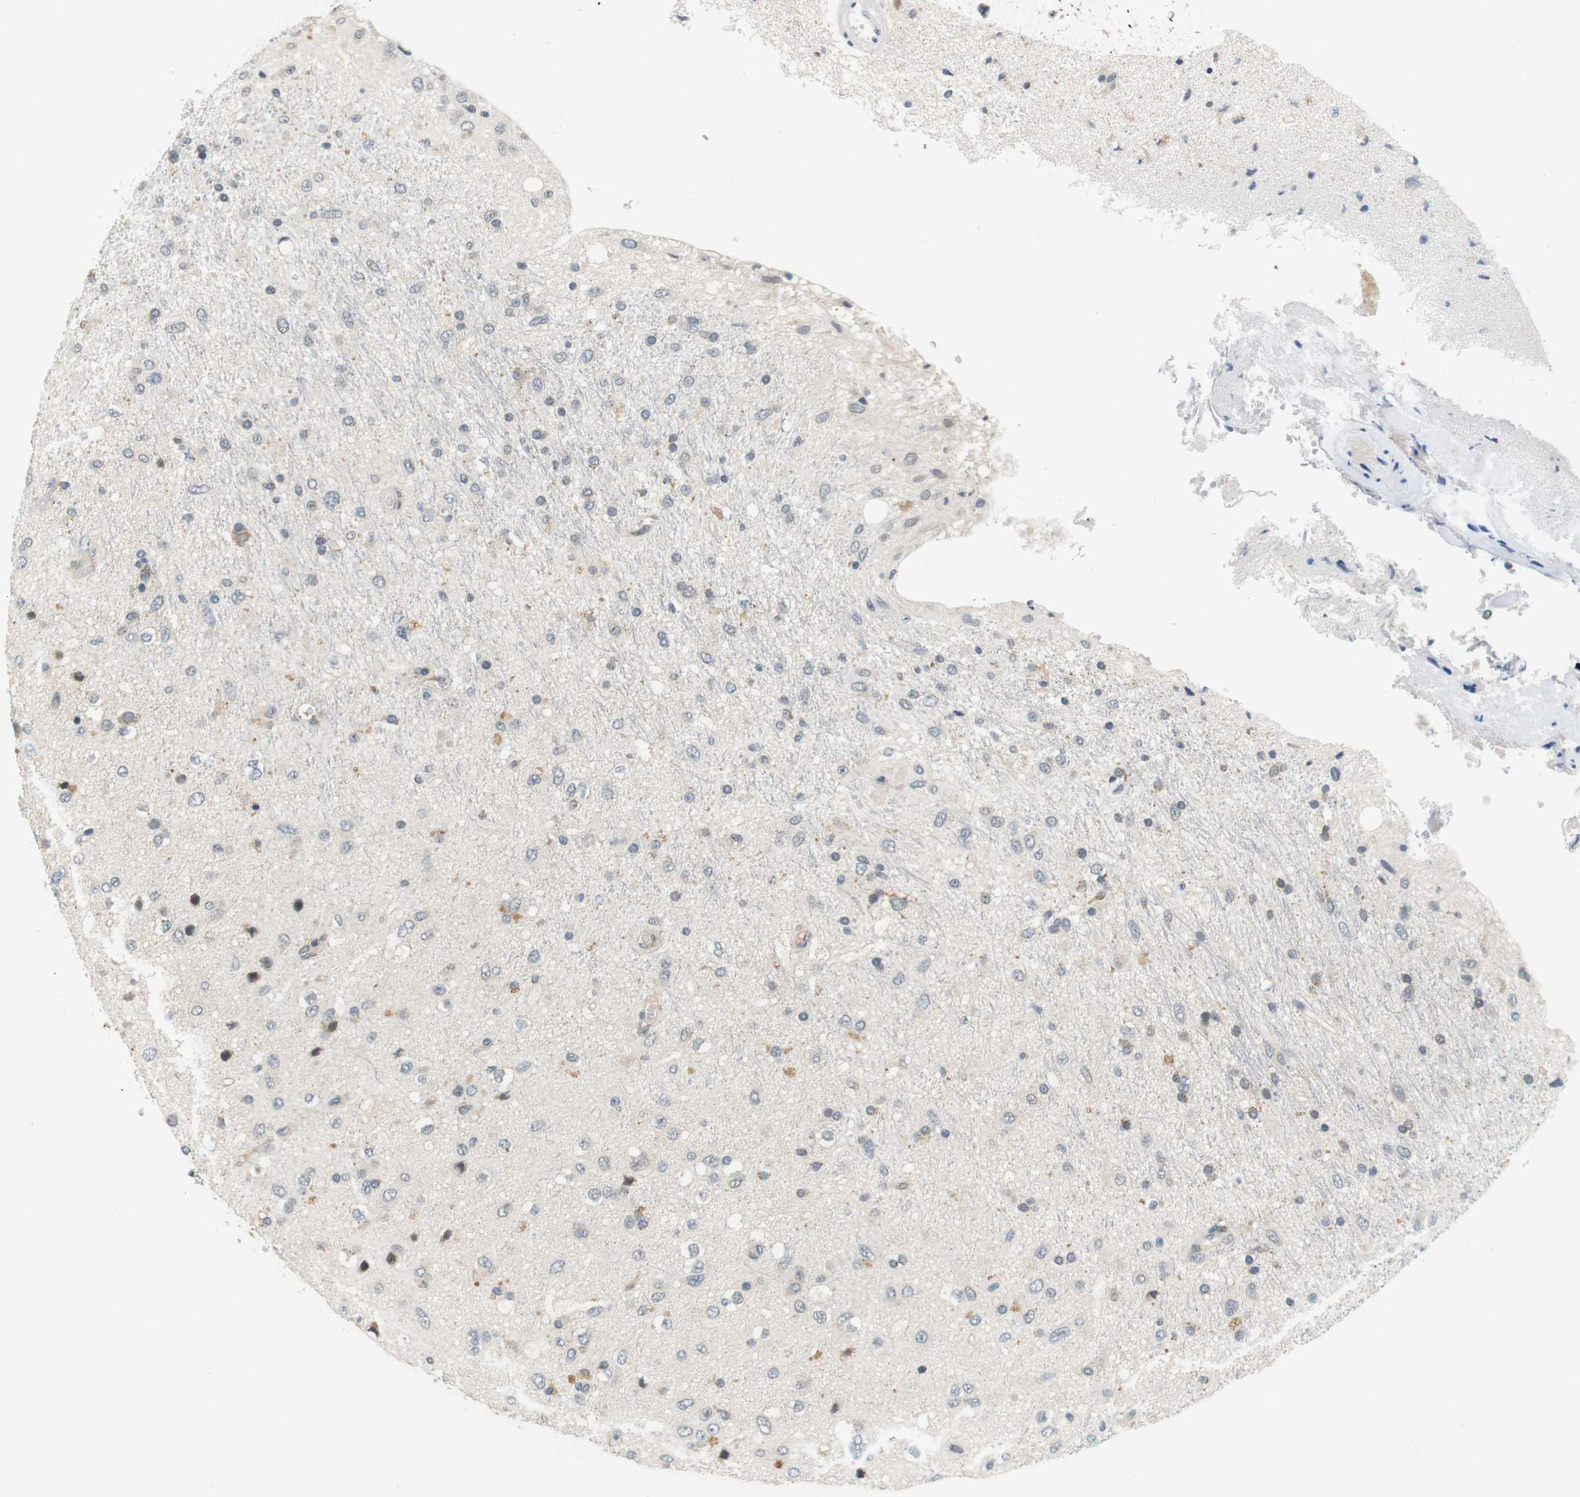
{"staining": {"intensity": "weak", "quantity": "<25%", "location": "cytoplasmic/membranous"}, "tissue": "glioma", "cell_type": "Tumor cells", "image_type": "cancer", "snomed": [{"axis": "morphology", "description": "Glioma, malignant, Low grade"}, {"axis": "topography", "description": "Brain"}], "caption": "DAB (3,3'-diaminobenzidine) immunohistochemical staining of human glioma reveals no significant positivity in tumor cells.", "gene": "WNT7A", "patient": {"sex": "male", "age": 77}}